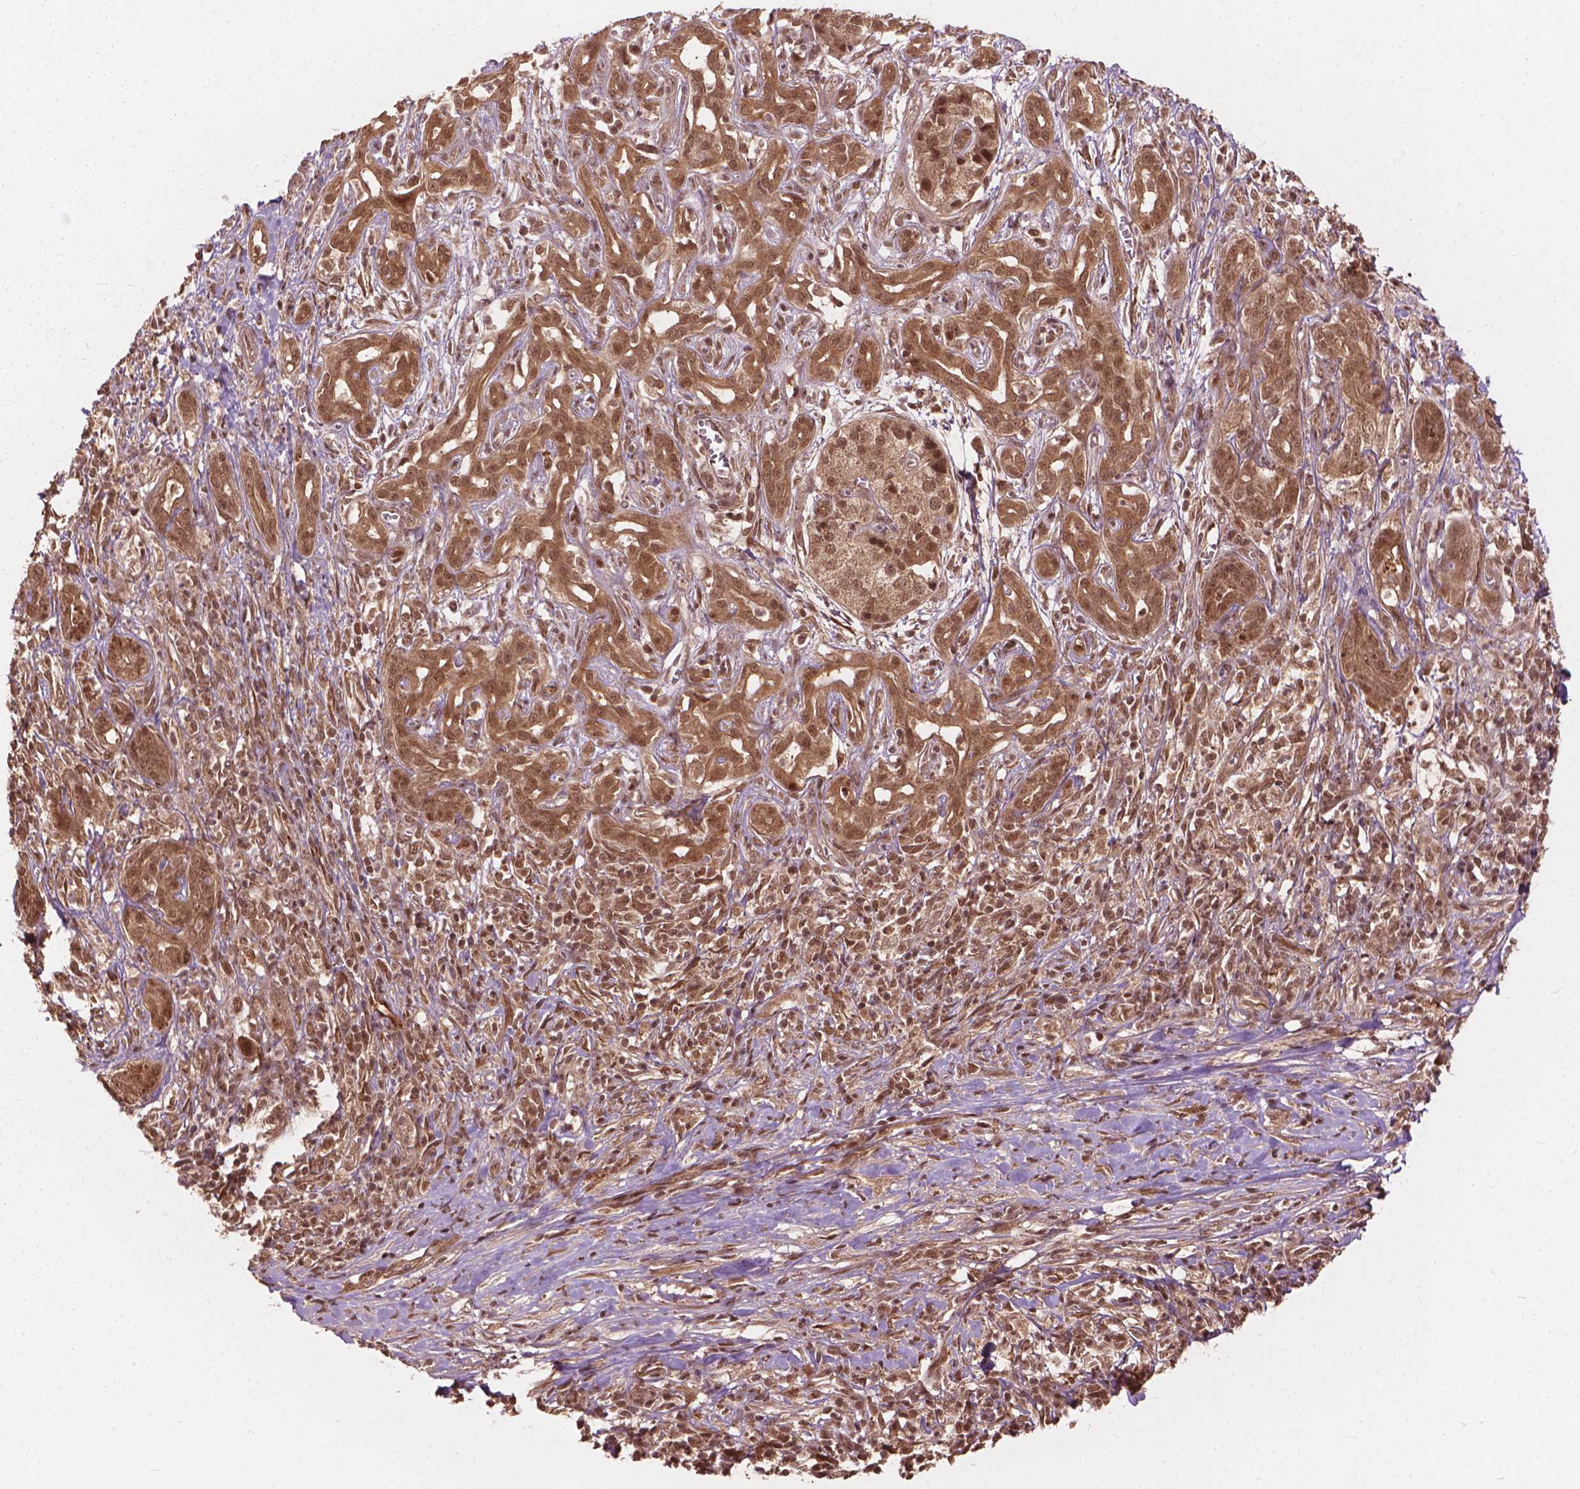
{"staining": {"intensity": "moderate", "quantity": ">75%", "location": "cytoplasmic/membranous,nuclear"}, "tissue": "pancreatic cancer", "cell_type": "Tumor cells", "image_type": "cancer", "snomed": [{"axis": "morphology", "description": "Adenocarcinoma, NOS"}, {"axis": "topography", "description": "Pancreas"}], "caption": "The micrograph exhibits immunohistochemical staining of pancreatic cancer. There is moderate cytoplasmic/membranous and nuclear staining is seen in about >75% of tumor cells.", "gene": "SSU72", "patient": {"sex": "male", "age": 61}}